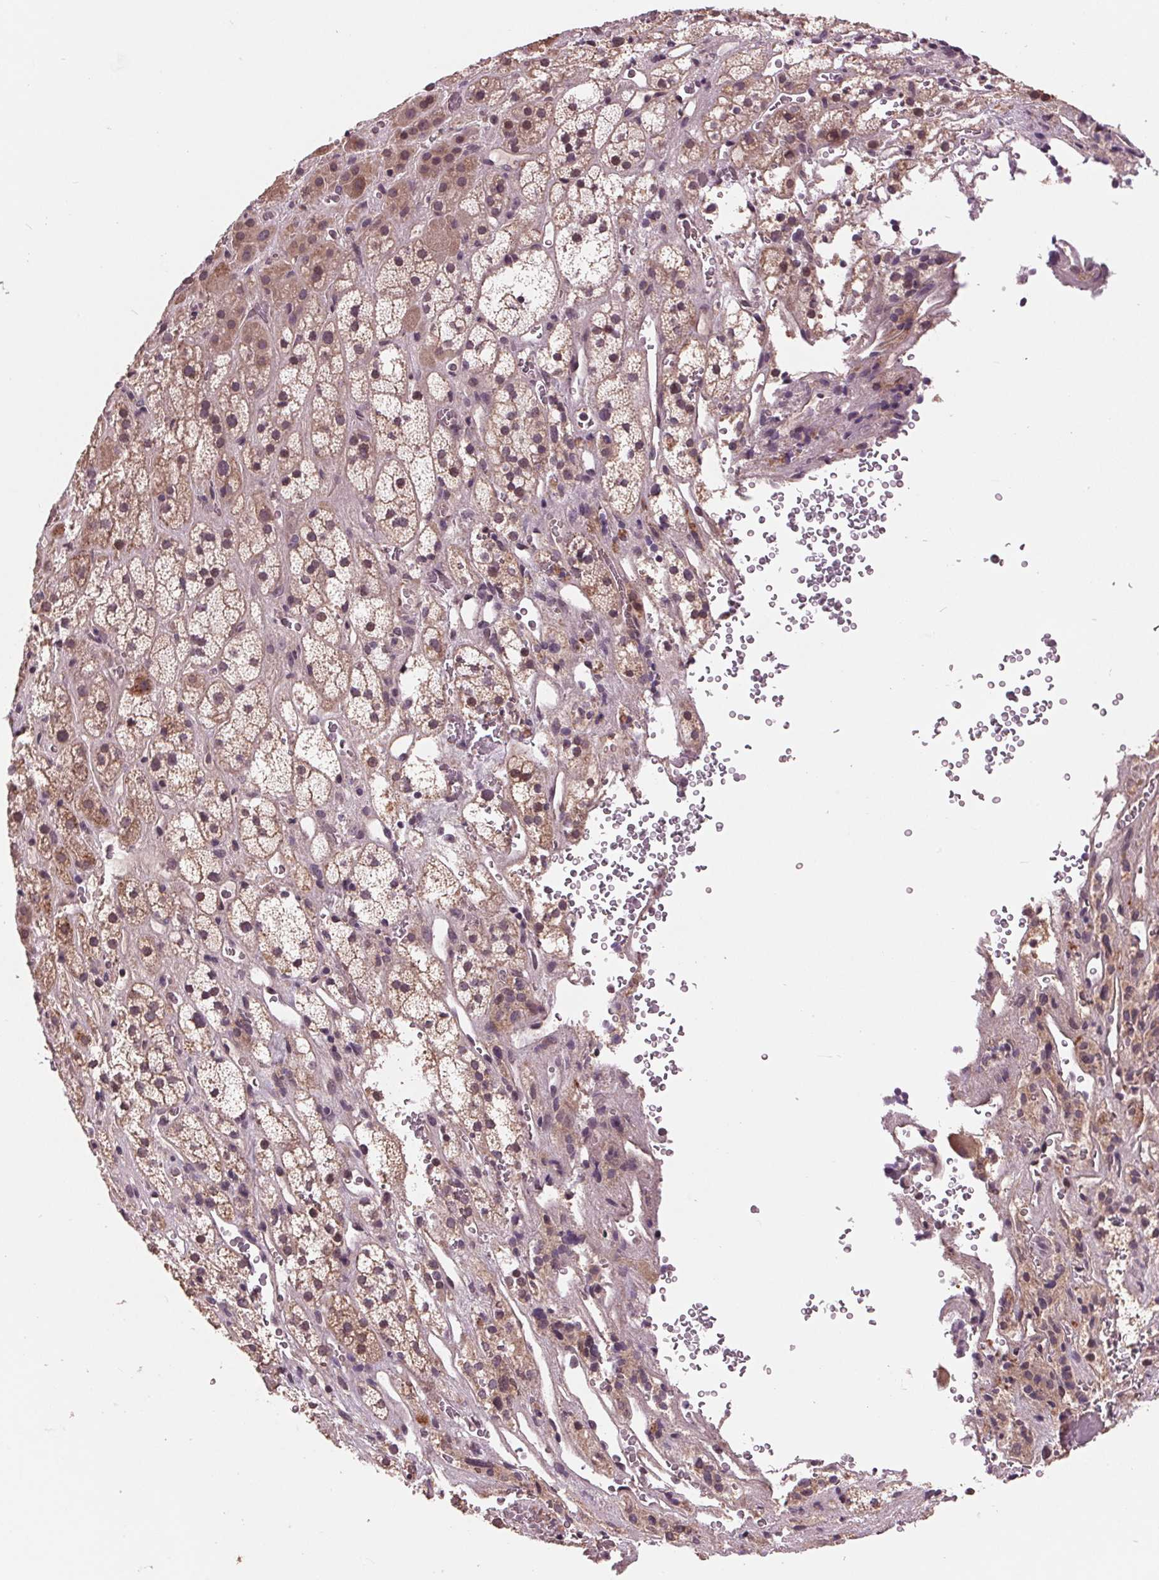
{"staining": {"intensity": "moderate", "quantity": "<25%", "location": "cytoplasmic/membranous"}, "tissue": "adrenal gland", "cell_type": "Glandular cells", "image_type": "normal", "snomed": [{"axis": "morphology", "description": "Normal tissue, NOS"}, {"axis": "topography", "description": "Adrenal gland"}], "caption": "Glandular cells show moderate cytoplasmic/membranous positivity in about <25% of cells in normal adrenal gland.", "gene": "MAPK8", "patient": {"sex": "male", "age": 57}}